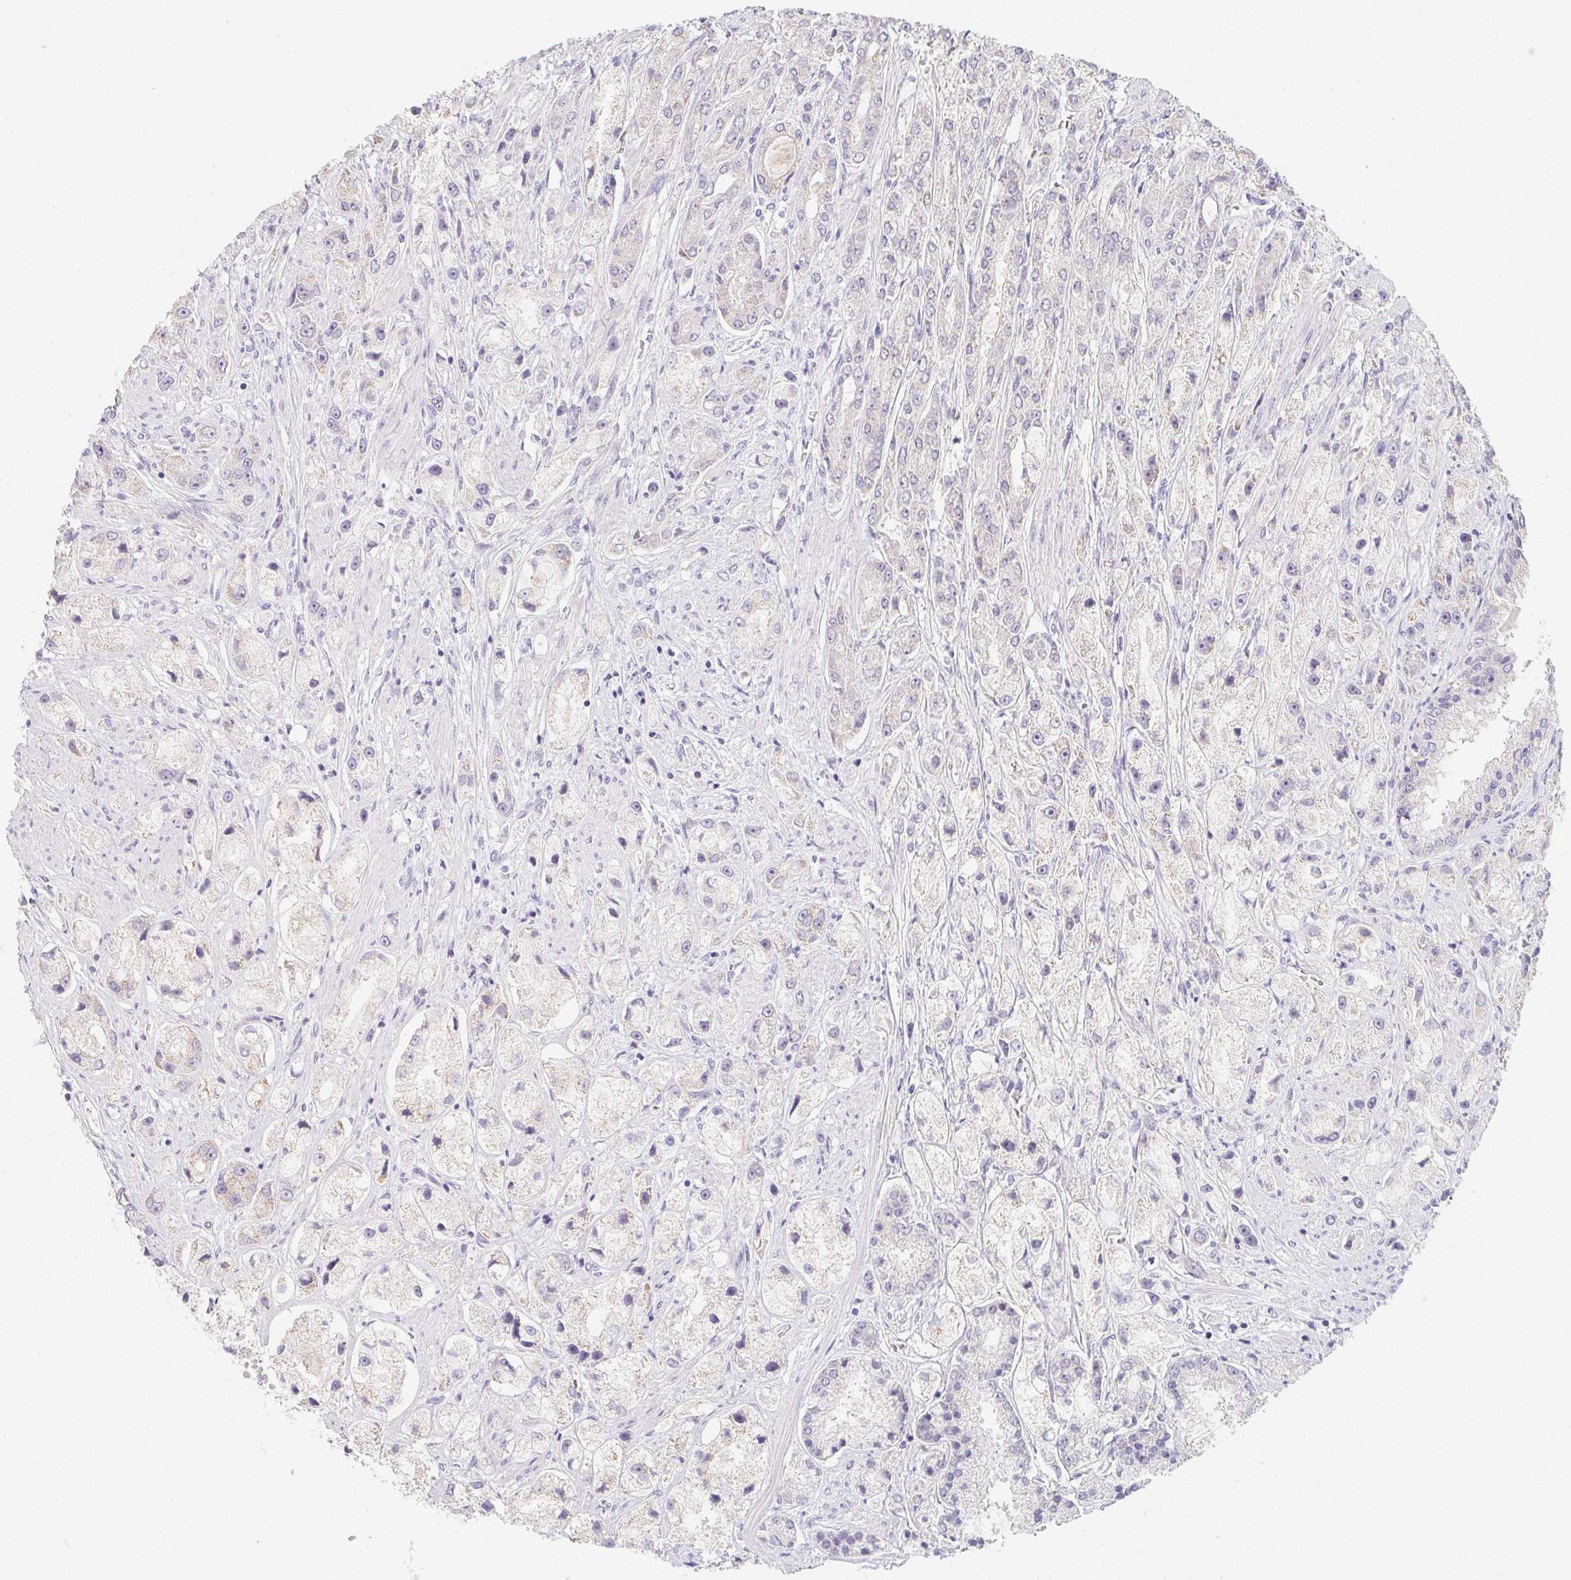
{"staining": {"intensity": "negative", "quantity": "none", "location": "none"}, "tissue": "prostate cancer", "cell_type": "Tumor cells", "image_type": "cancer", "snomed": [{"axis": "morphology", "description": "Adenocarcinoma, High grade"}, {"axis": "topography", "description": "Prostate"}], "caption": "IHC photomicrograph of prostate adenocarcinoma (high-grade) stained for a protein (brown), which exhibits no expression in tumor cells.", "gene": "GLIPR1L1", "patient": {"sex": "male", "age": 67}}